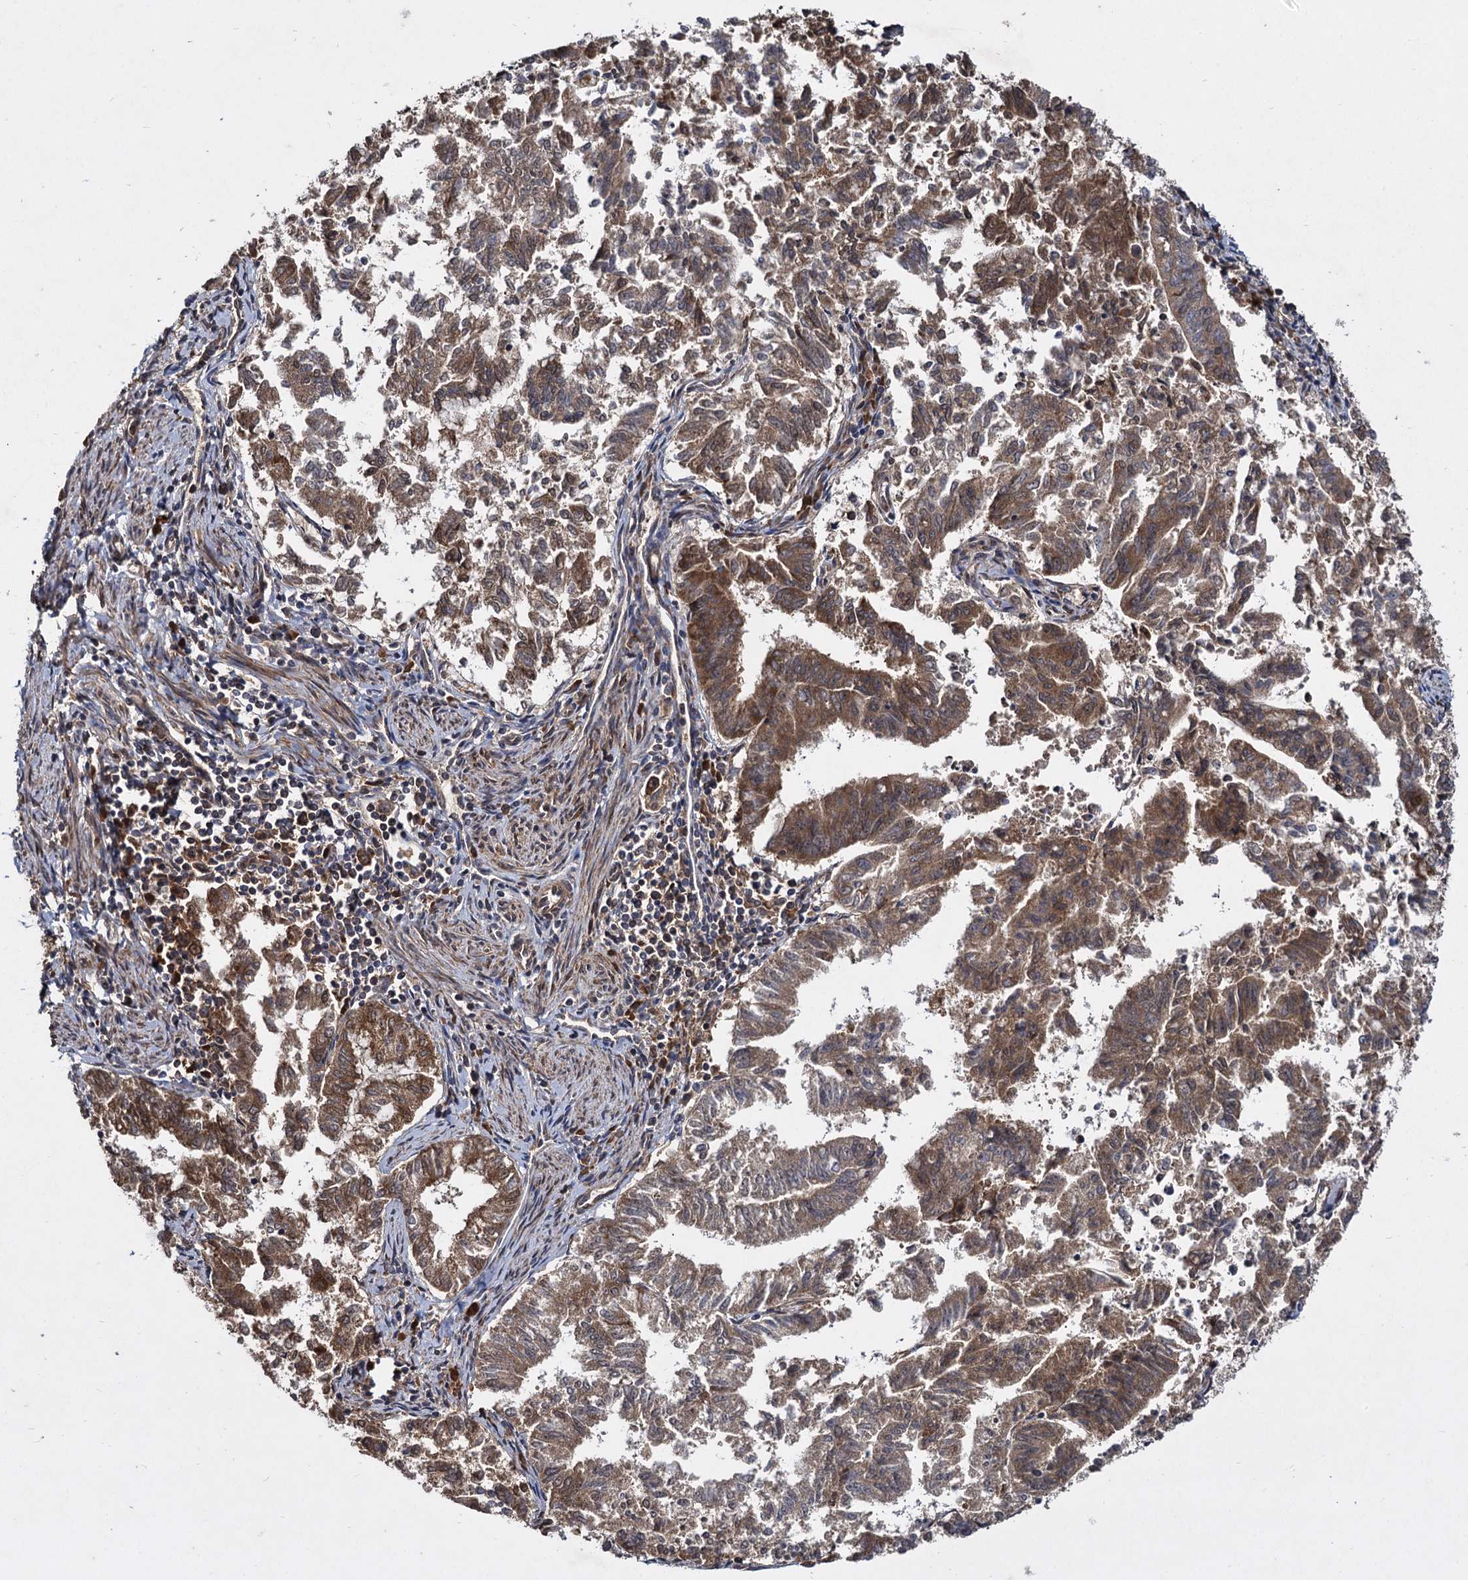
{"staining": {"intensity": "moderate", "quantity": ">75%", "location": "cytoplasmic/membranous"}, "tissue": "endometrial cancer", "cell_type": "Tumor cells", "image_type": "cancer", "snomed": [{"axis": "morphology", "description": "Adenocarcinoma, NOS"}, {"axis": "topography", "description": "Endometrium"}], "caption": "Protein staining reveals moderate cytoplasmic/membranous staining in approximately >75% of tumor cells in adenocarcinoma (endometrial). The protein is stained brown, and the nuclei are stained in blue (DAB (3,3'-diaminobenzidine) IHC with brightfield microscopy, high magnification).", "gene": "DCP1B", "patient": {"sex": "female", "age": 79}}